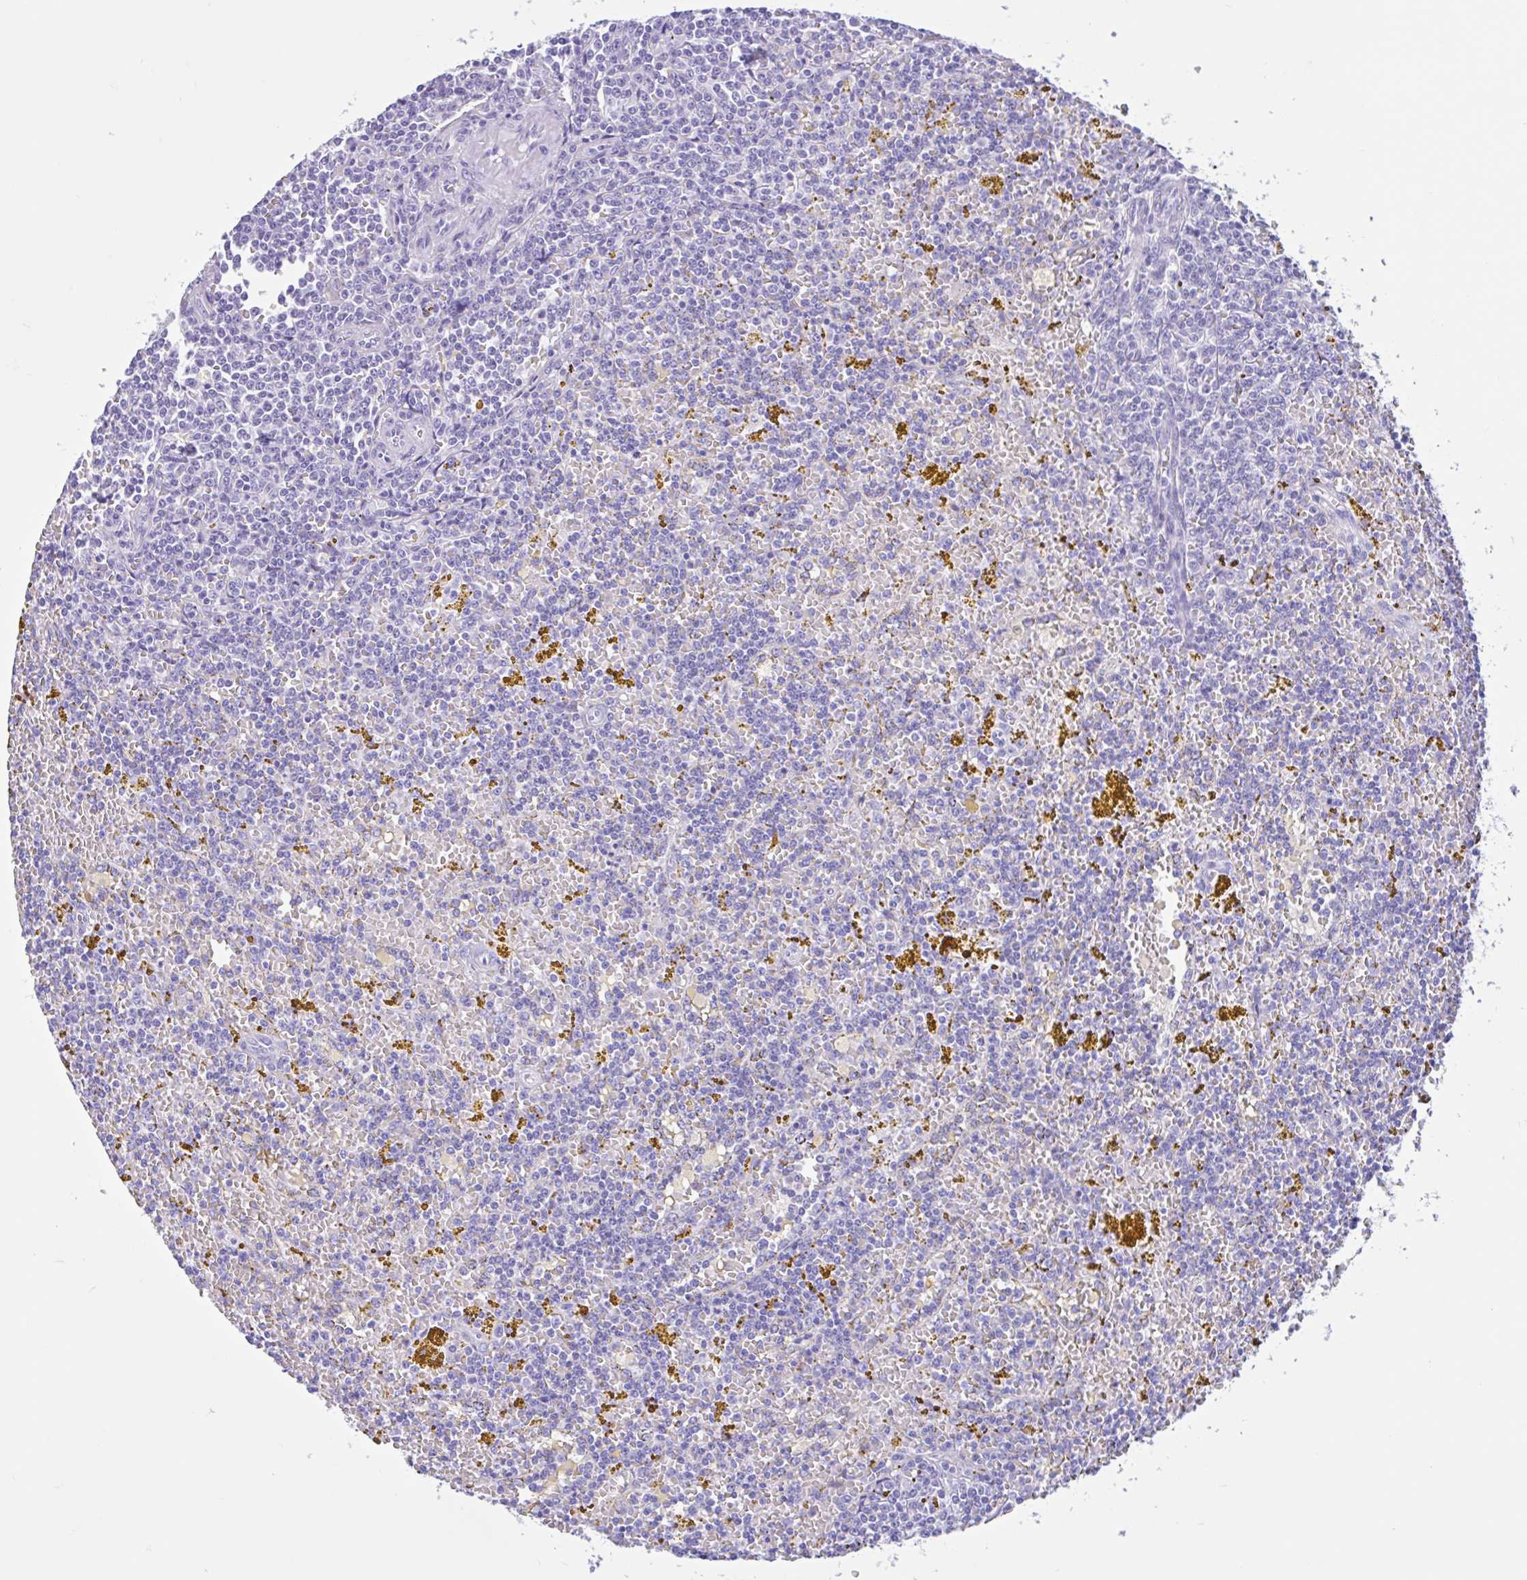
{"staining": {"intensity": "negative", "quantity": "none", "location": "none"}, "tissue": "lymphoma", "cell_type": "Tumor cells", "image_type": "cancer", "snomed": [{"axis": "morphology", "description": "Malignant lymphoma, non-Hodgkin's type, Low grade"}, {"axis": "topography", "description": "Spleen"}, {"axis": "topography", "description": "Lymph node"}], "caption": "A photomicrograph of lymphoma stained for a protein shows no brown staining in tumor cells.", "gene": "ZNF319", "patient": {"sex": "female", "age": 66}}